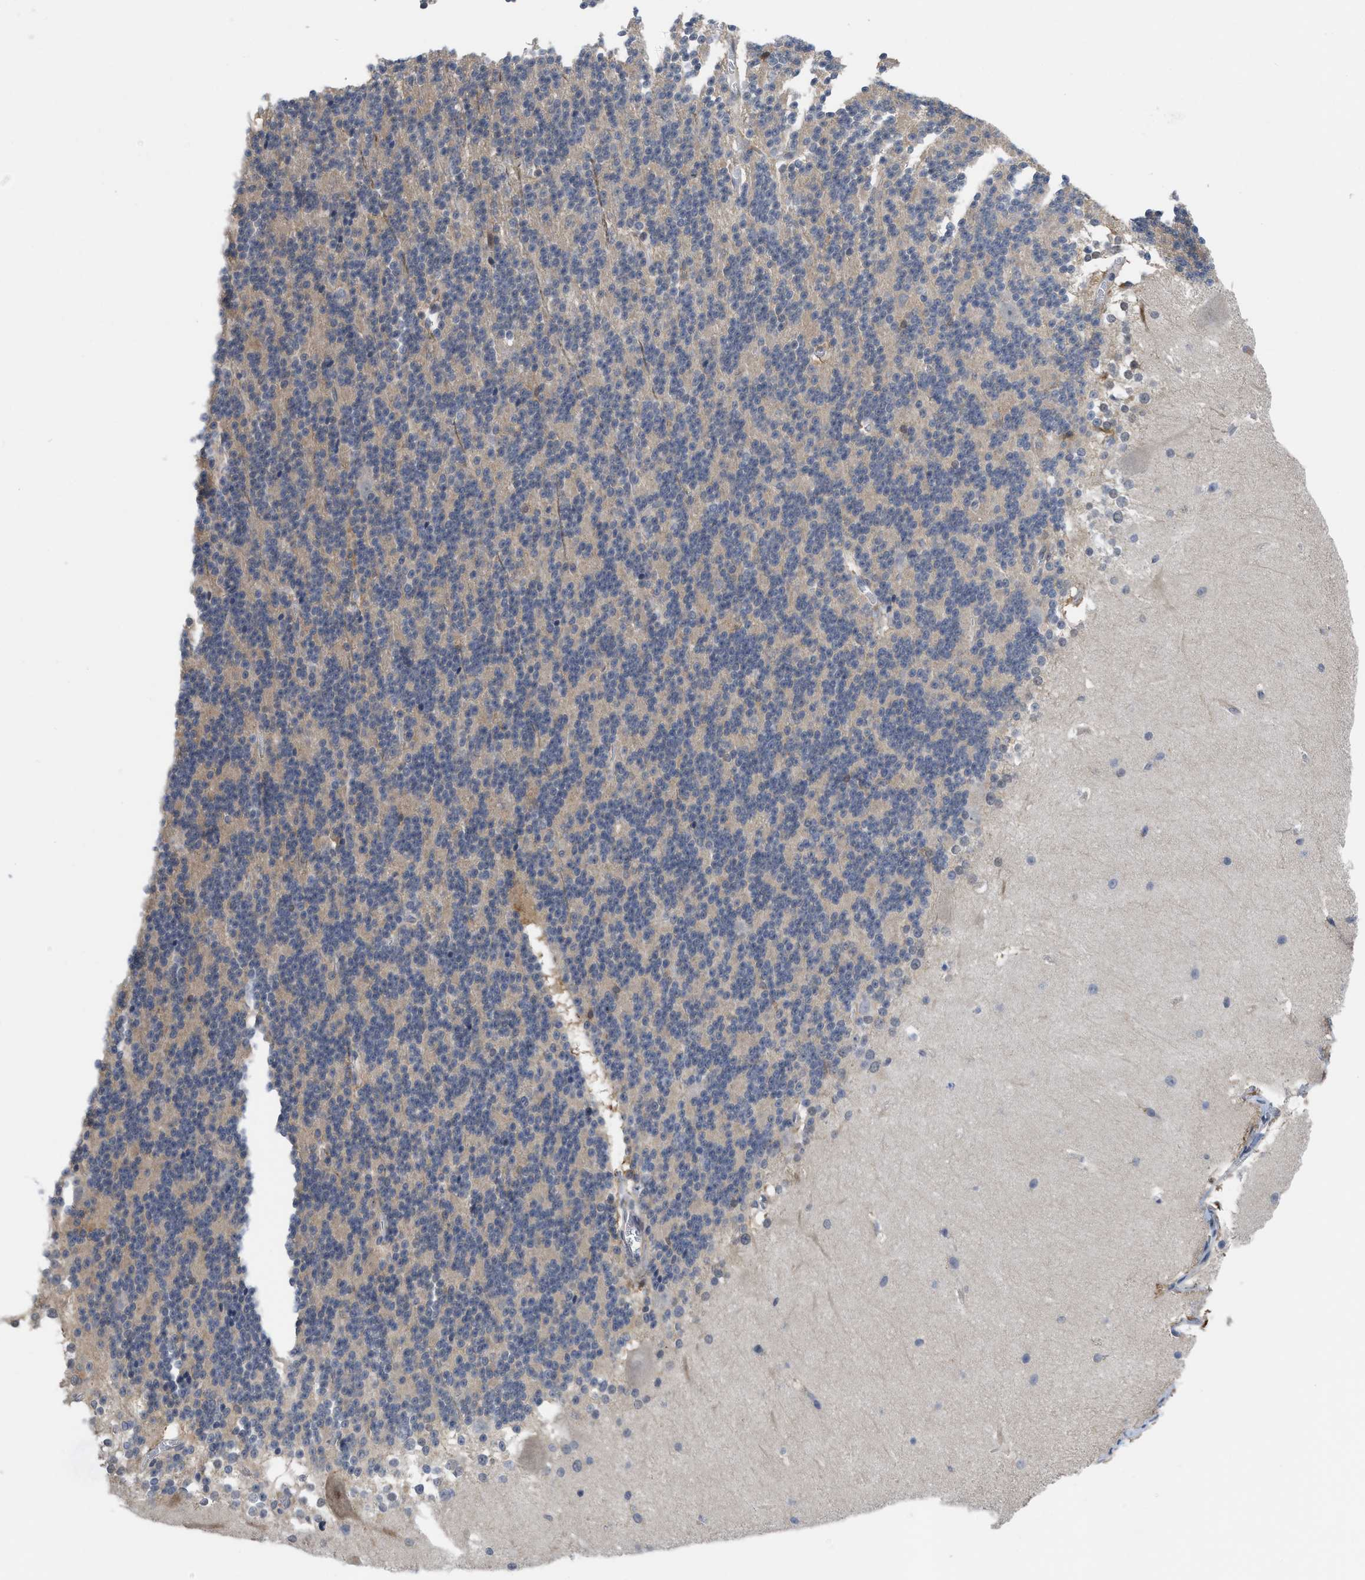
{"staining": {"intensity": "negative", "quantity": "none", "location": "none"}, "tissue": "cerebellum", "cell_type": "Cells in granular layer", "image_type": "normal", "snomed": [{"axis": "morphology", "description": "Normal tissue, NOS"}, {"axis": "topography", "description": "Cerebellum"}], "caption": "Histopathology image shows no protein expression in cells in granular layer of benign cerebellum.", "gene": "LDAF1", "patient": {"sex": "female", "age": 19}}